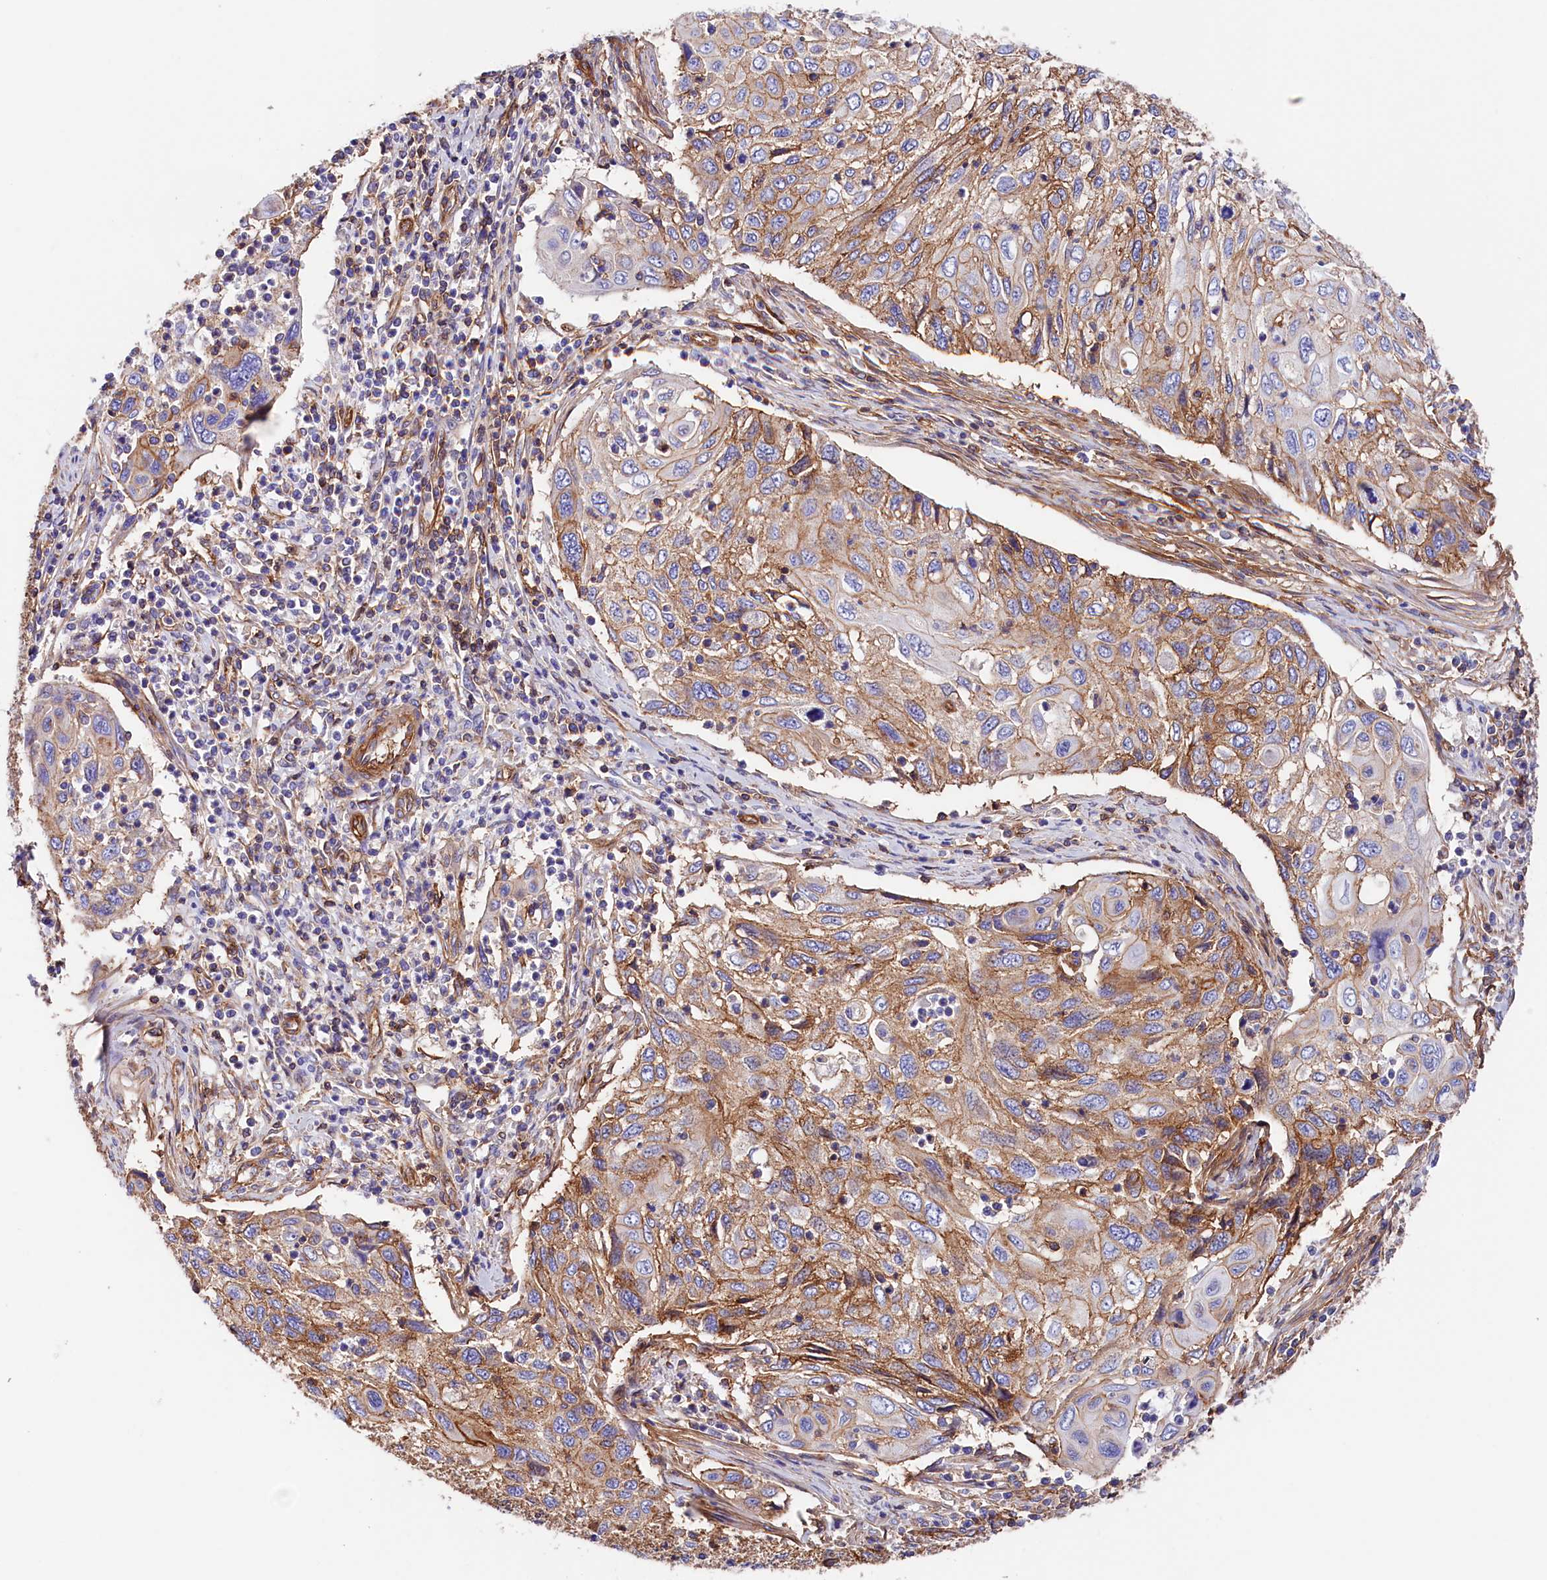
{"staining": {"intensity": "moderate", "quantity": ">75%", "location": "cytoplasmic/membranous"}, "tissue": "cervical cancer", "cell_type": "Tumor cells", "image_type": "cancer", "snomed": [{"axis": "morphology", "description": "Squamous cell carcinoma, NOS"}, {"axis": "topography", "description": "Cervix"}], "caption": "Cervical cancer stained with DAB IHC shows medium levels of moderate cytoplasmic/membranous expression in approximately >75% of tumor cells. The protein of interest is stained brown, and the nuclei are stained in blue (DAB (3,3'-diaminobenzidine) IHC with brightfield microscopy, high magnification).", "gene": "ATP2B4", "patient": {"sex": "female", "age": 70}}